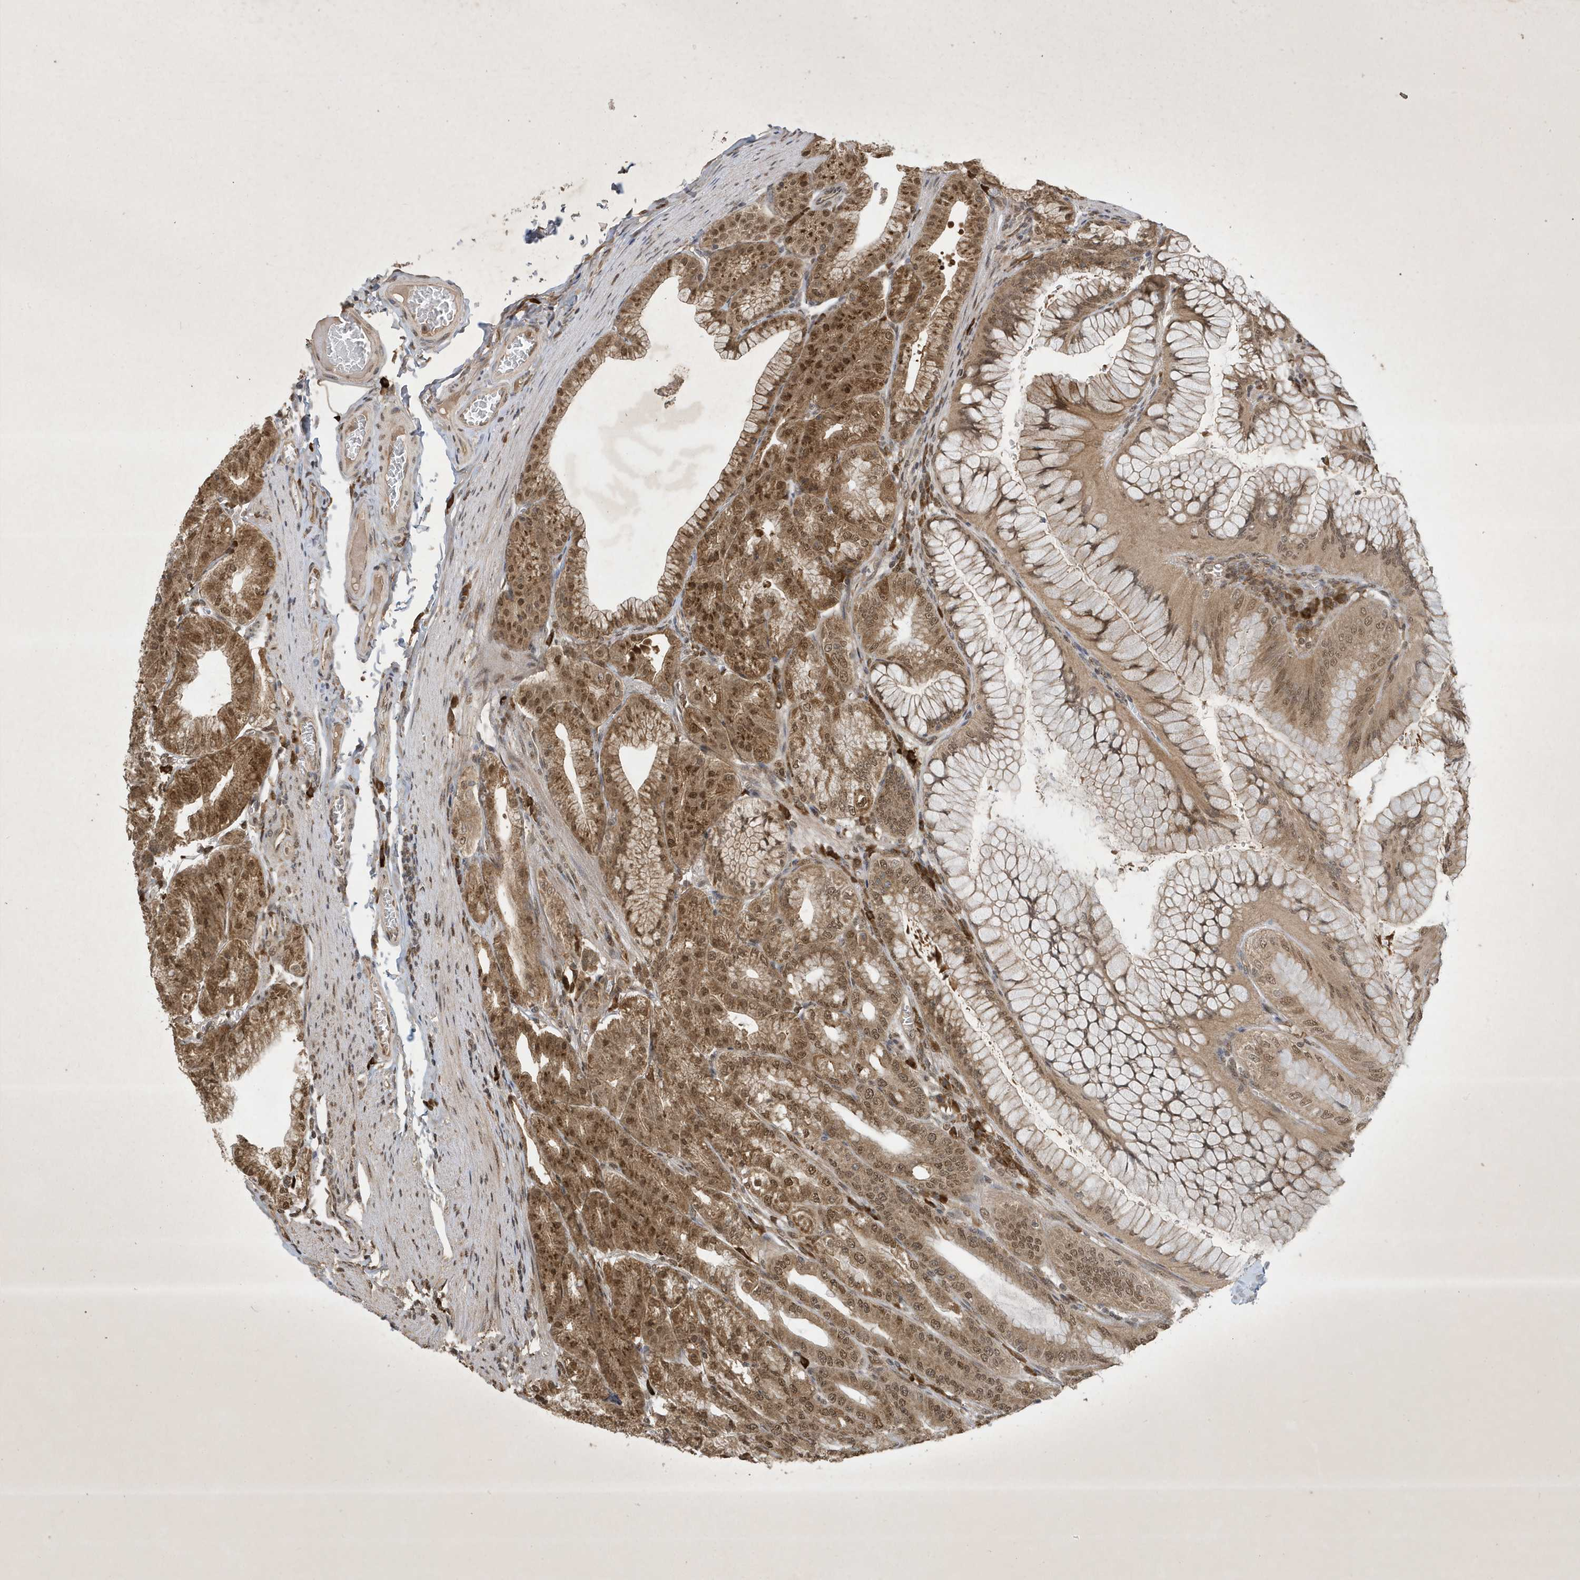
{"staining": {"intensity": "moderate", "quantity": ">75%", "location": "cytoplasmic/membranous,nuclear"}, "tissue": "stomach", "cell_type": "Glandular cells", "image_type": "normal", "snomed": [{"axis": "morphology", "description": "Normal tissue, NOS"}, {"axis": "topography", "description": "Stomach, lower"}], "caption": "Glandular cells show moderate cytoplasmic/membranous,nuclear positivity in about >75% of cells in unremarkable stomach. The protein is stained brown, and the nuclei are stained in blue (DAB (3,3'-diaminobenzidine) IHC with brightfield microscopy, high magnification).", "gene": "STX10", "patient": {"sex": "male", "age": 71}}